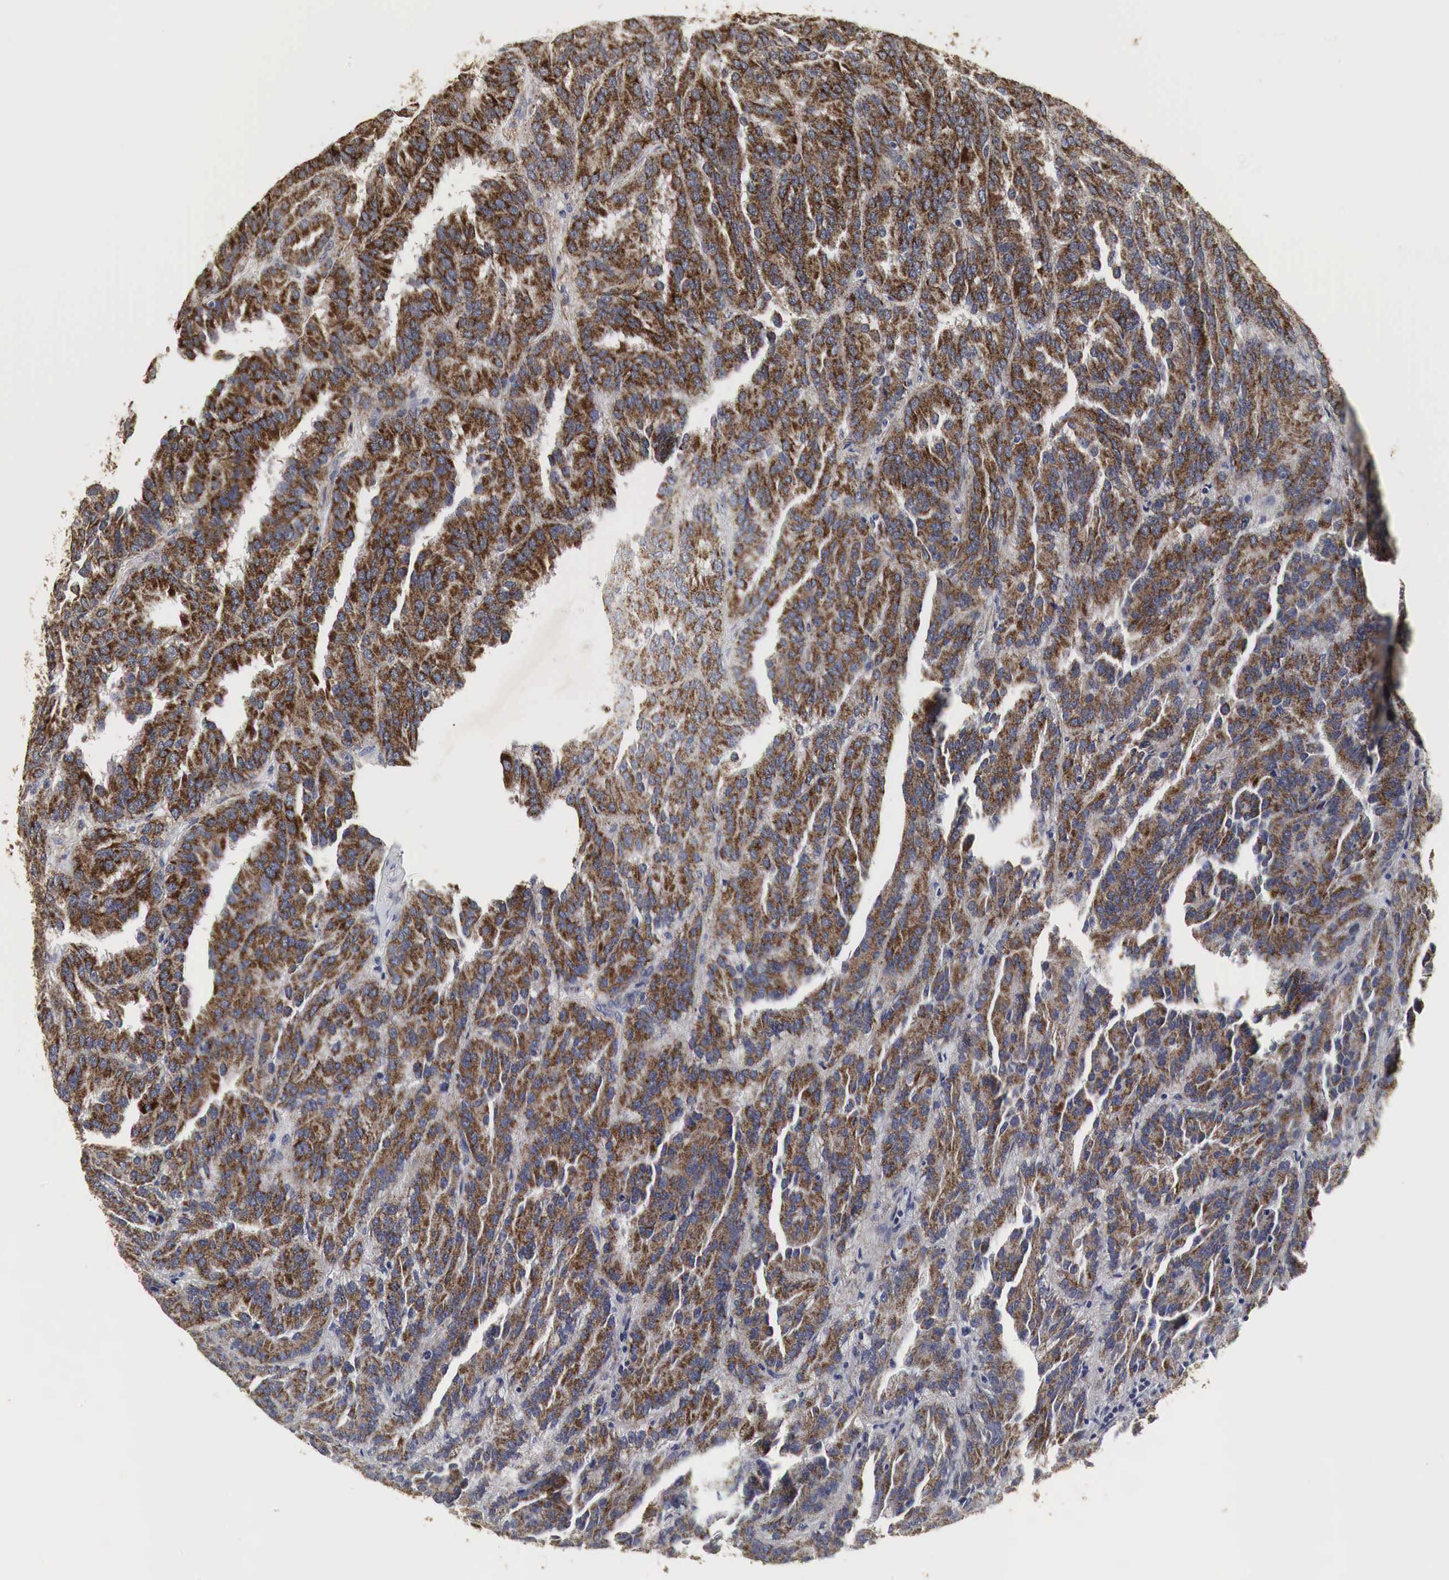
{"staining": {"intensity": "moderate", "quantity": ">75%", "location": "cytoplasmic/membranous"}, "tissue": "renal cancer", "cell_type": "Tumor cells", "image_type": "cancer", "snomed": [{"axis": "morphology", "description": "Adenocarcinoma, NOS"}, {"axis": "topography", "description": "Kidney"}], "caption": "Protein analysis of renal cancer tissue demonstrates moderate cytoplasmic/membranous expression in approximately >75% of tumor cells.", "gene": "SPIN1", "patient": {"sex": "male", "age": 46}}